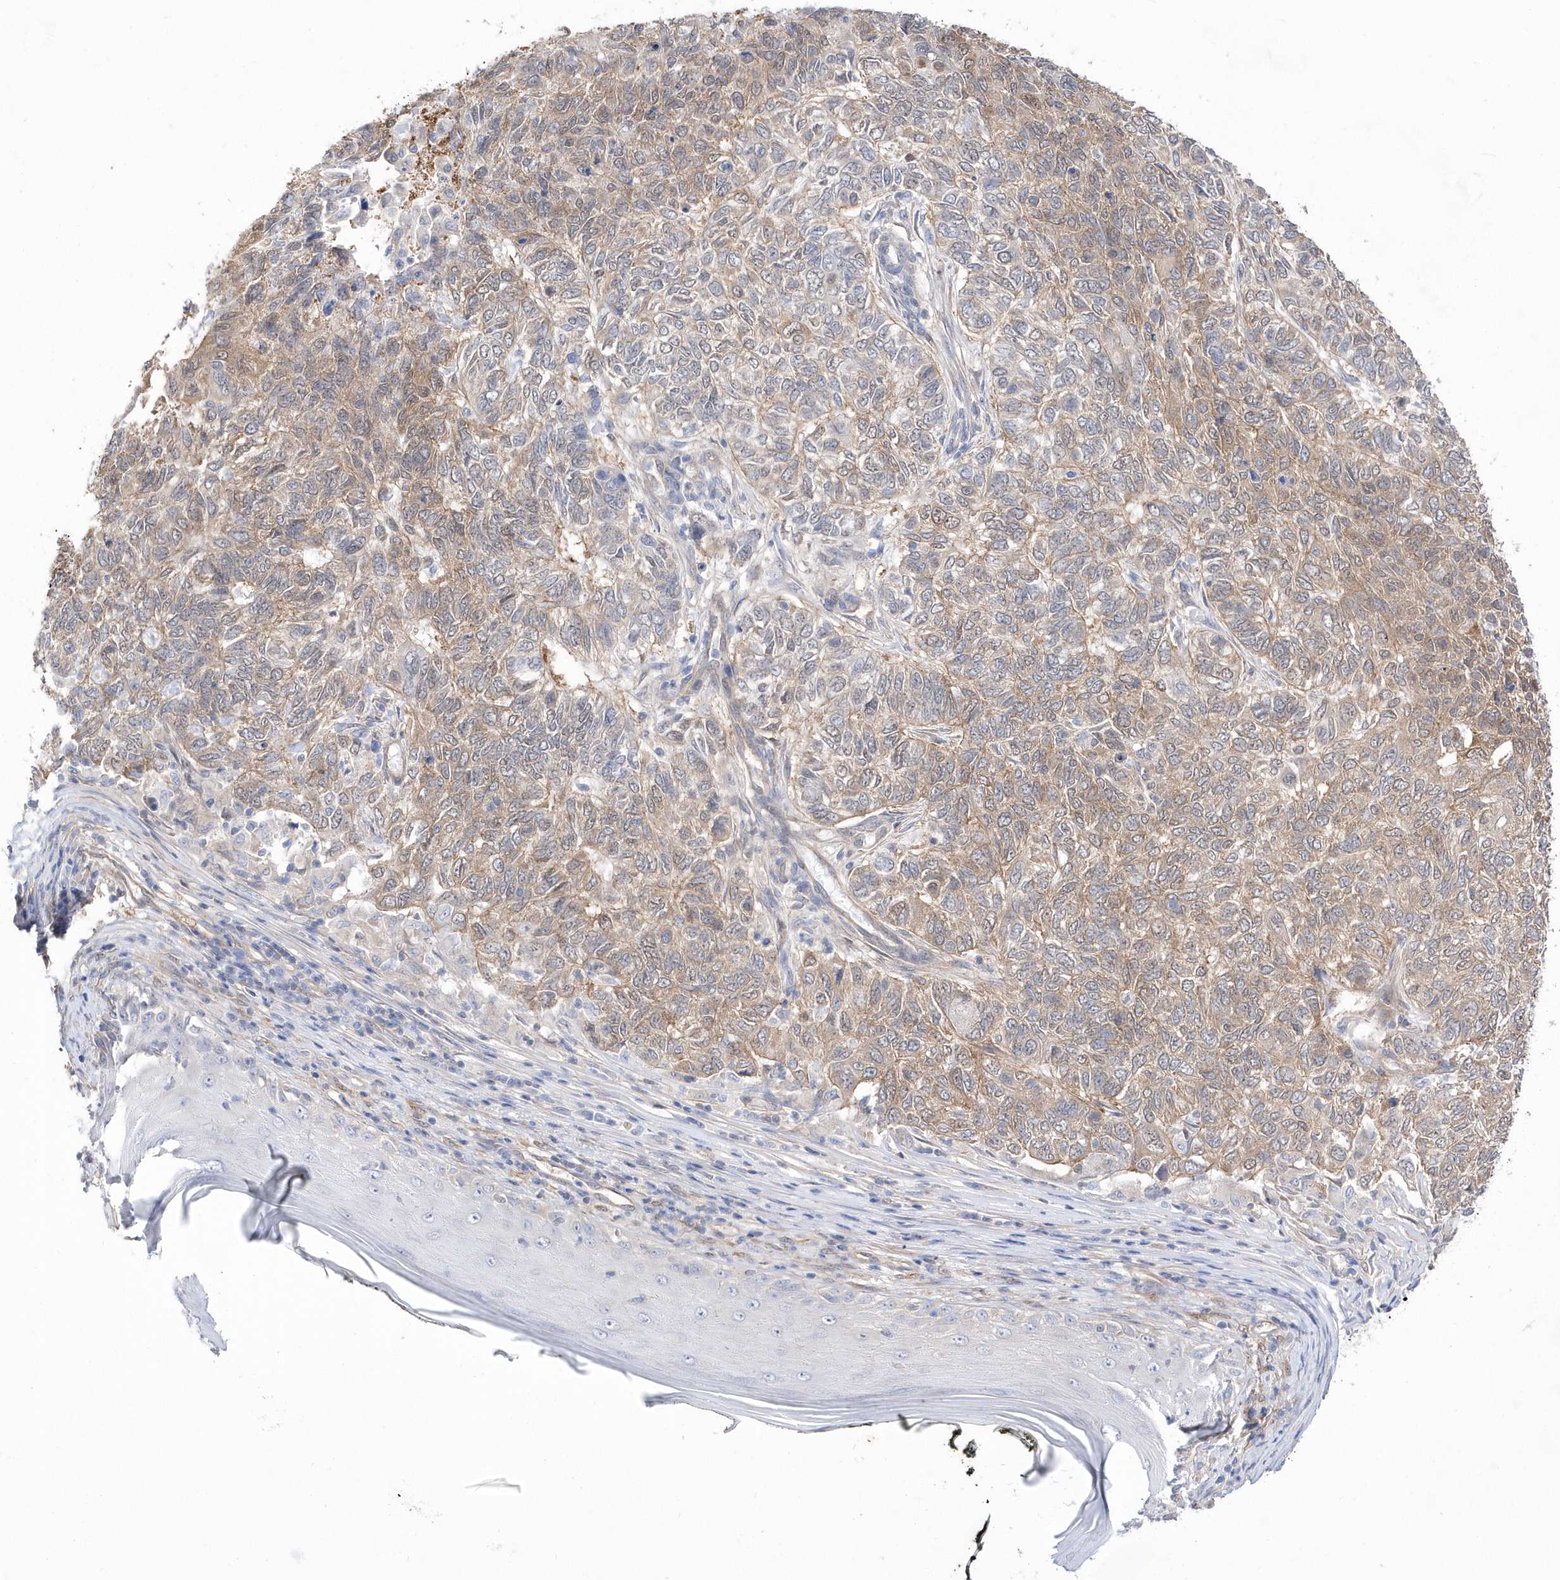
{"staining": {"intensity": "moderate", "quantity": "25%-75%", "location": "cytoplasmic/membranous"}, "tissue": "skin cancer", "cell_type": "Tumor cells", "image_type": "cancer", "snomed": [{"axis": "morphology", "description": "Basal cell carcinoma"}, {"axis": "topography", "description": "Skin"}], "caption": "DAB (3,3'-diaminobenzidine) immunohistochemical staining of basal cell carcinoma (skin) demonstrates moderate cytoplasmic/membranous protein staining in approximately 25%-75% of tumor cells. The staining was performed using DAB (3,3'-diaminobenzidine), with brown indicating positive protein expression. Nuclei are stained blue with hematoxylin.", "gene": "BDH2", "patient": {"sex": "female", "age": 65}}